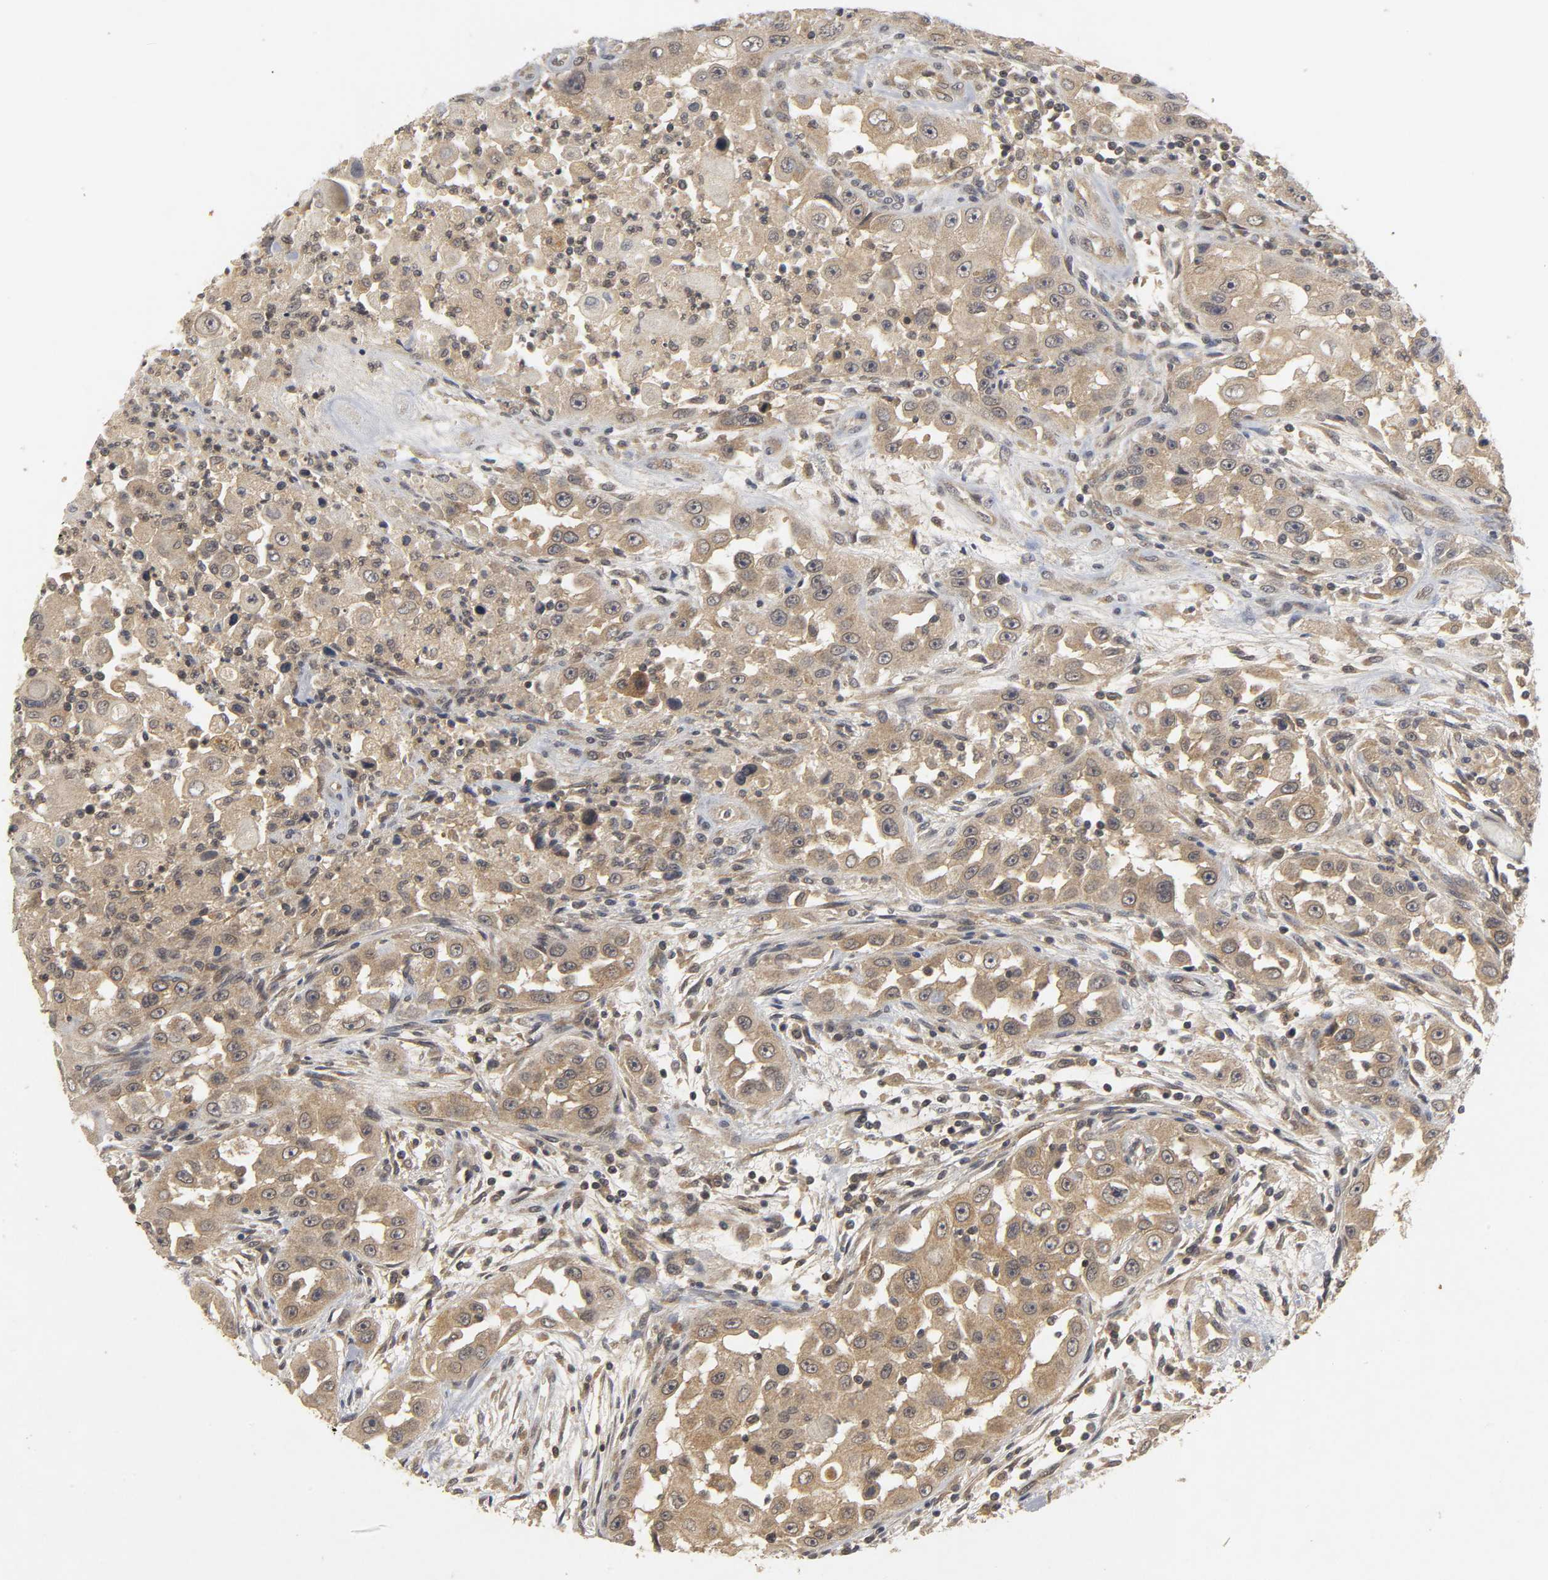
{"staining": {"intensity": "weak", "quantity": ">75%", "location": "cytoplasmic/membranous"}, "tissue": "head and neck cancer", "cell_type": "Tumor cells", "image_type": "cancer", "snomed": [{"axis": "morphology", "description": "Carcinoma, NOS"}, {"axis": "topography", "description": "Head-Neck"}], "caption": "Head and neck cancer (carcinoma) was stained to show a protein in brown. There is low levels of weak cytoplasmic/membranous positivity in approximately >75% of tumor cells.", "gene": "TRAF6", "patient": {"sex": "male", "age": 87}}